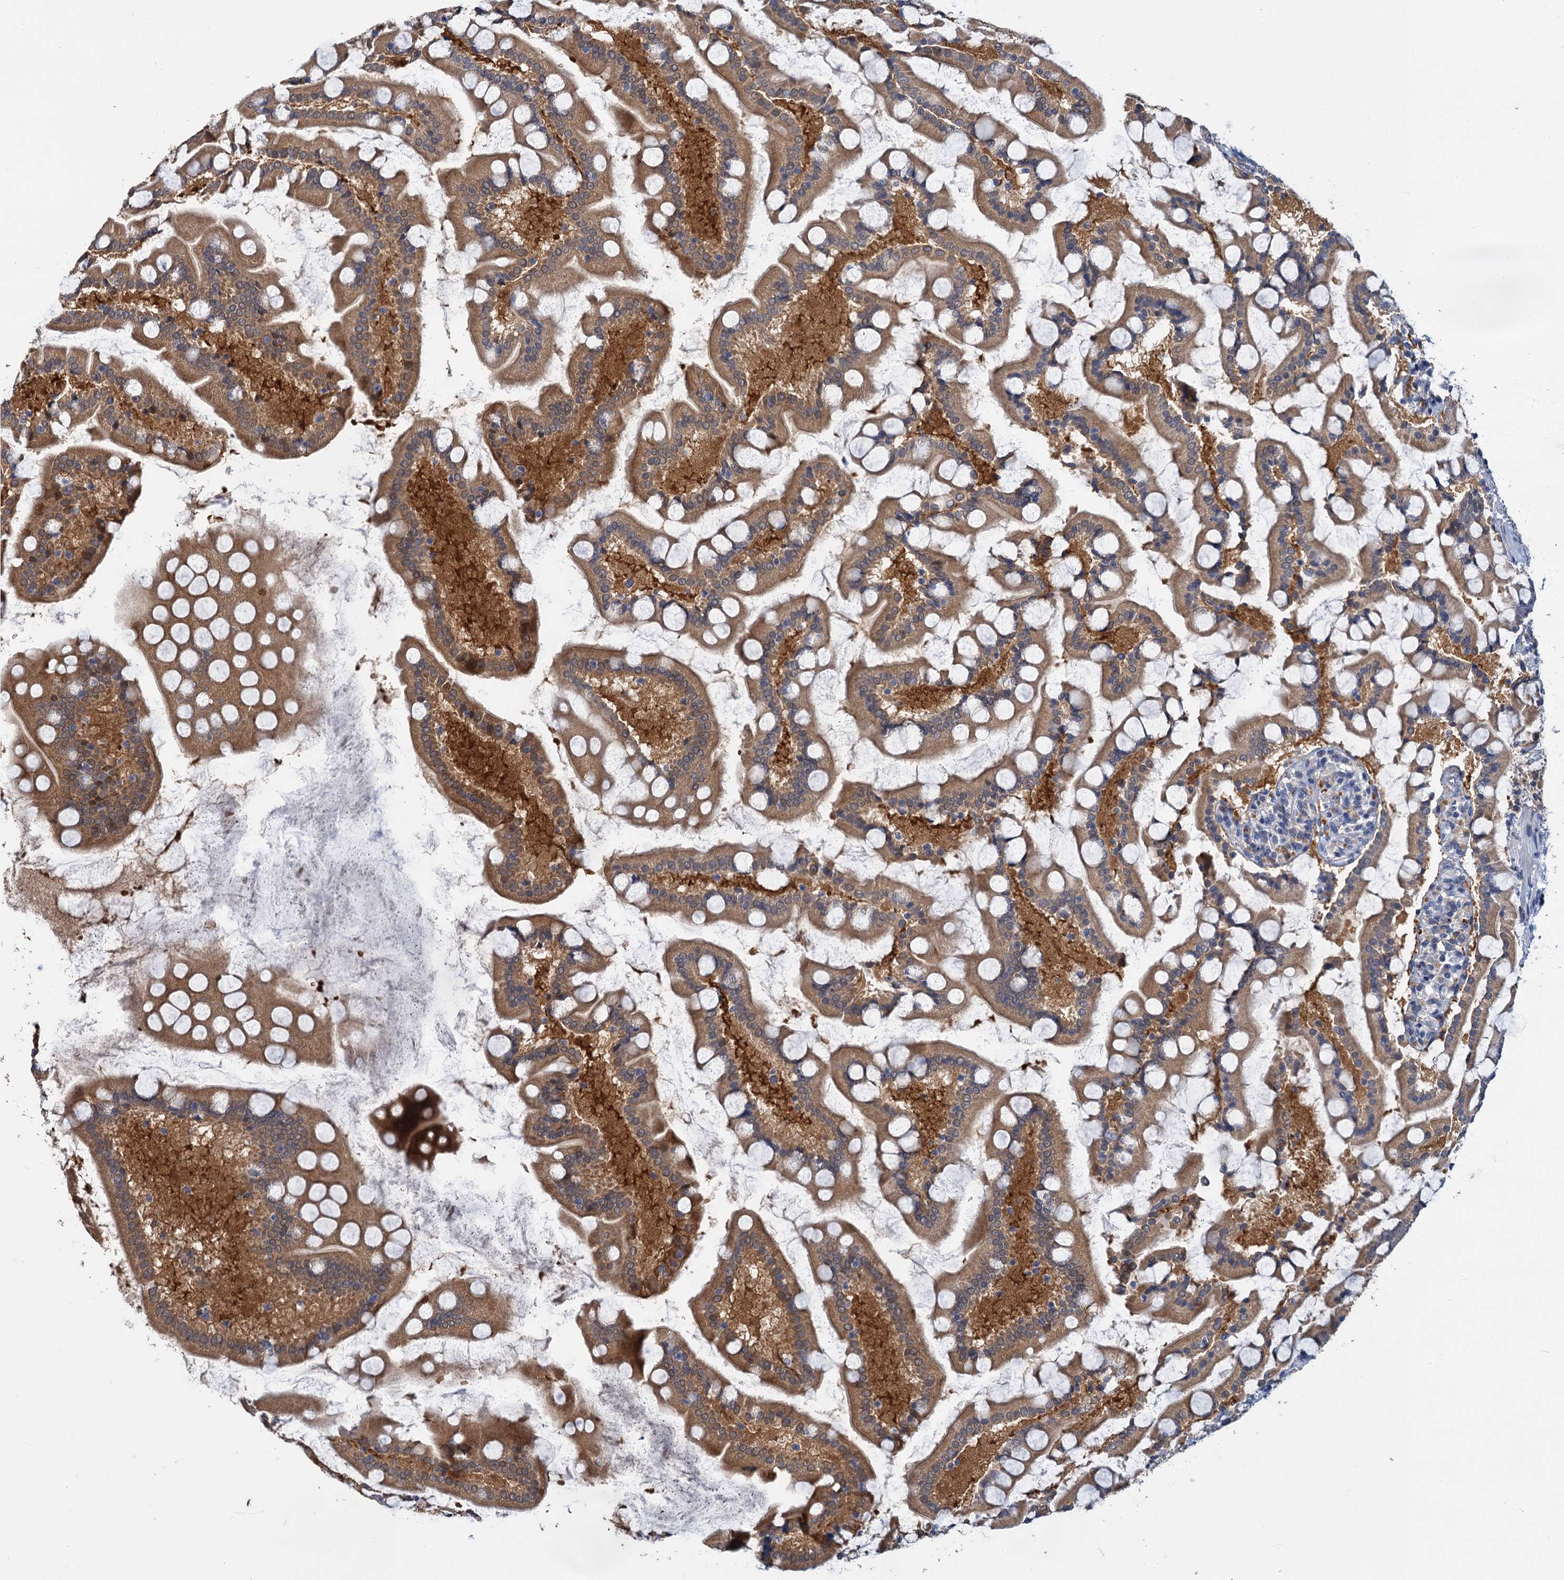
{"staining": {"intensity": "moderate", "quantity": ">75%", "location": "cytoplasmic/membranous"}, "tissue": "small intestine", "cell_type": "Glandular cells", "image_type": "normal", "snomed": [{"axis": "morphology", "description": "Normal tissue, NOS"}, {"axis": "topography", "description": "Small intestine"}], "caption": "Immunohistochemical staining of benign small intestine displays >75% levels of moderate cytoplasmic/membranous protein positivity in about >75% of glandular cells.", "gene": "ANKRD42", "patient": {"sex": "male", "age": 41}}